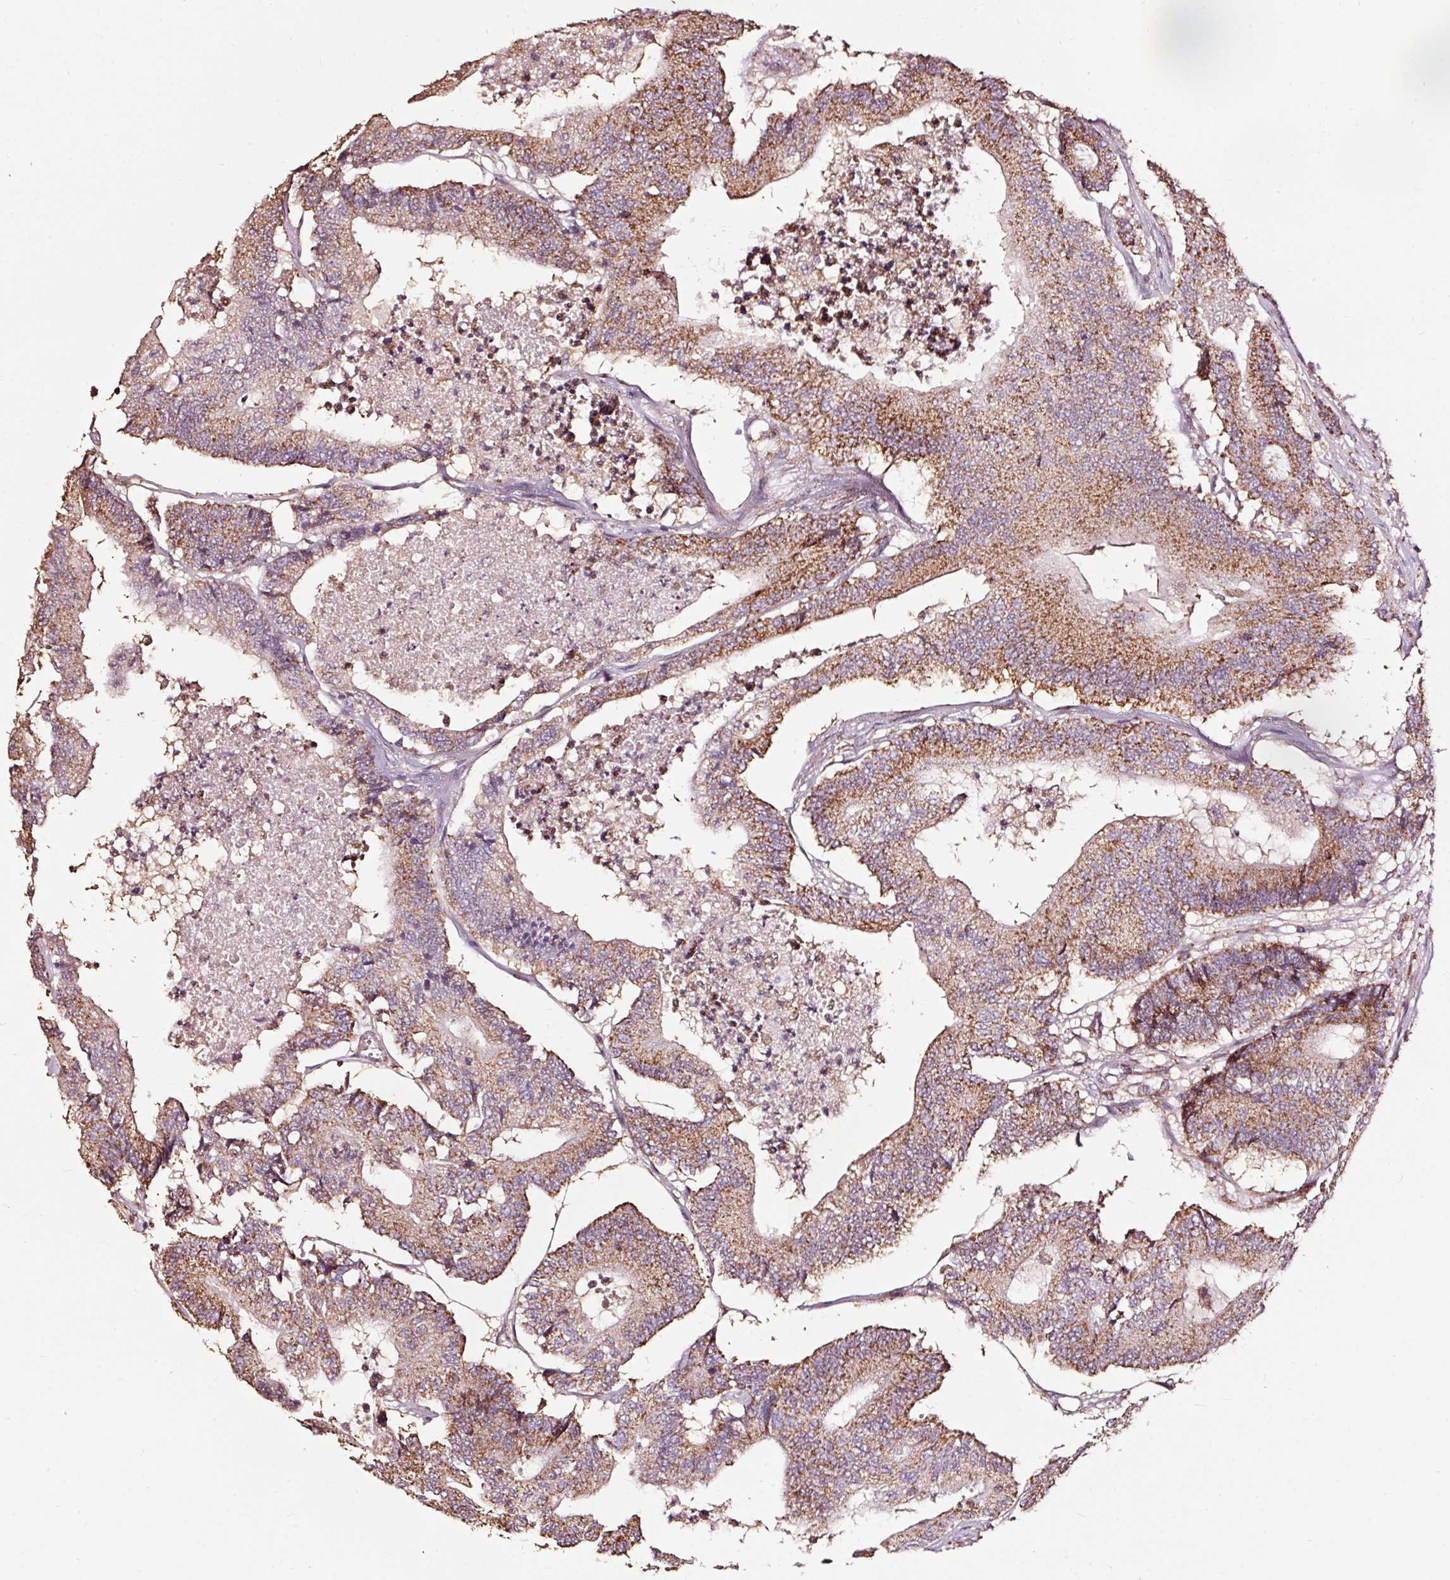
{"staining": {"intensity": "moderate", "quantity": ">75%", "location": "cytoplasmic/membranous"}, "tissue": "colorectal cancer", "cell_type": "Tumor cells", "image_type": "cancer", "snomed": [{"axis": "morphology", "description": "Adenocarcinoma, NOS"}, {"axis": "topography", "description": "Colon"}], "caption": "A histopathology image of colorectal adenocarcinoma stained for a protein exhibits moderate cytoplasmic/membranous brown staining in tumor cells.", "gene": "TPM1", "patient": {"sex": "female", "age": 84}}